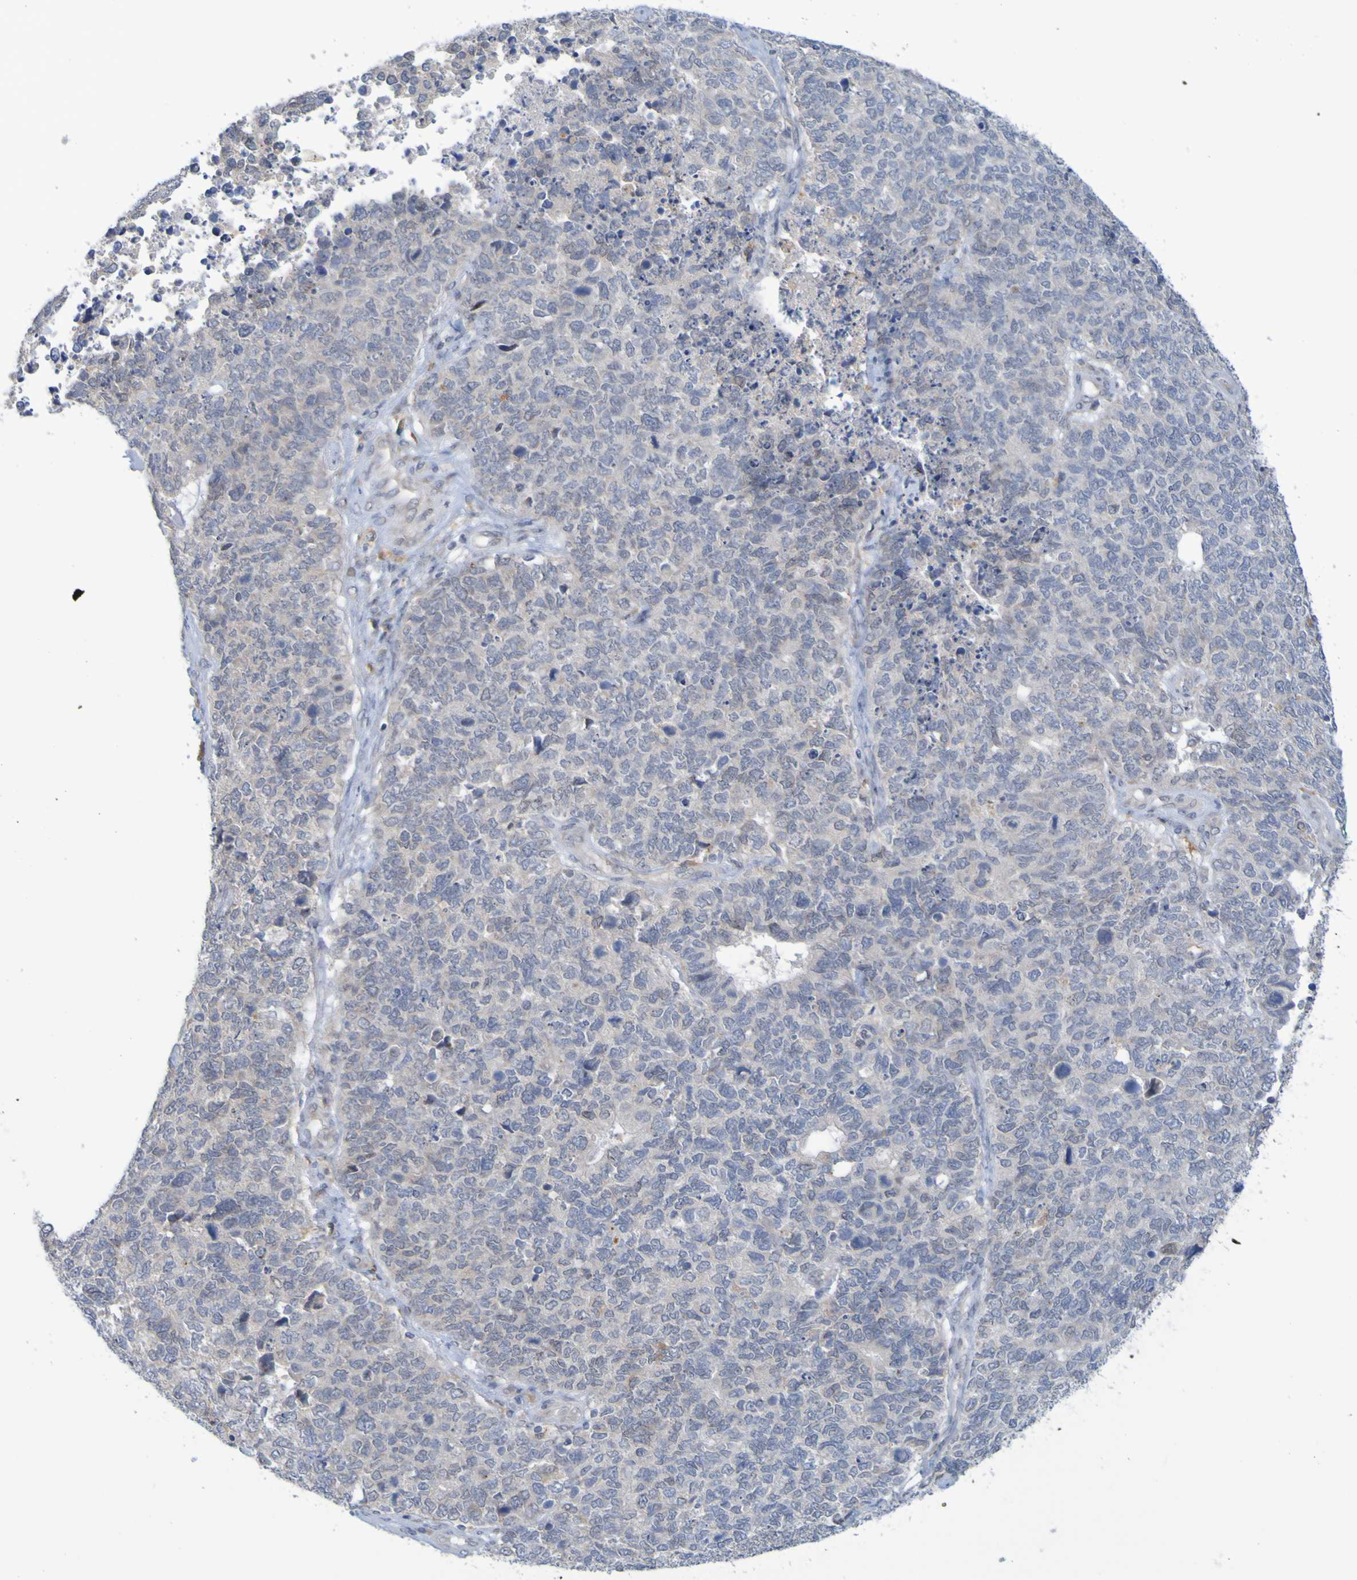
{"staining": {"intensity": "negative", "quantity": "none", "location": "none"}, "tissue": "cervical cancer", "cell_type": "Tumor cells", "image_type": "cancer", "snomed": [{"axis": "morphology", "description": "Squamous cell carcinoma, NOS"}, {"axis": "topography", "description": "Cervix"}], "caption": "A micrograph of cervical cancer (squamous cell carcinoma) stained for a protein demonstrates no brown staining in tumor cells.", "gene": "LILRB5", "patient": {"sex": "female", "age": 63}}